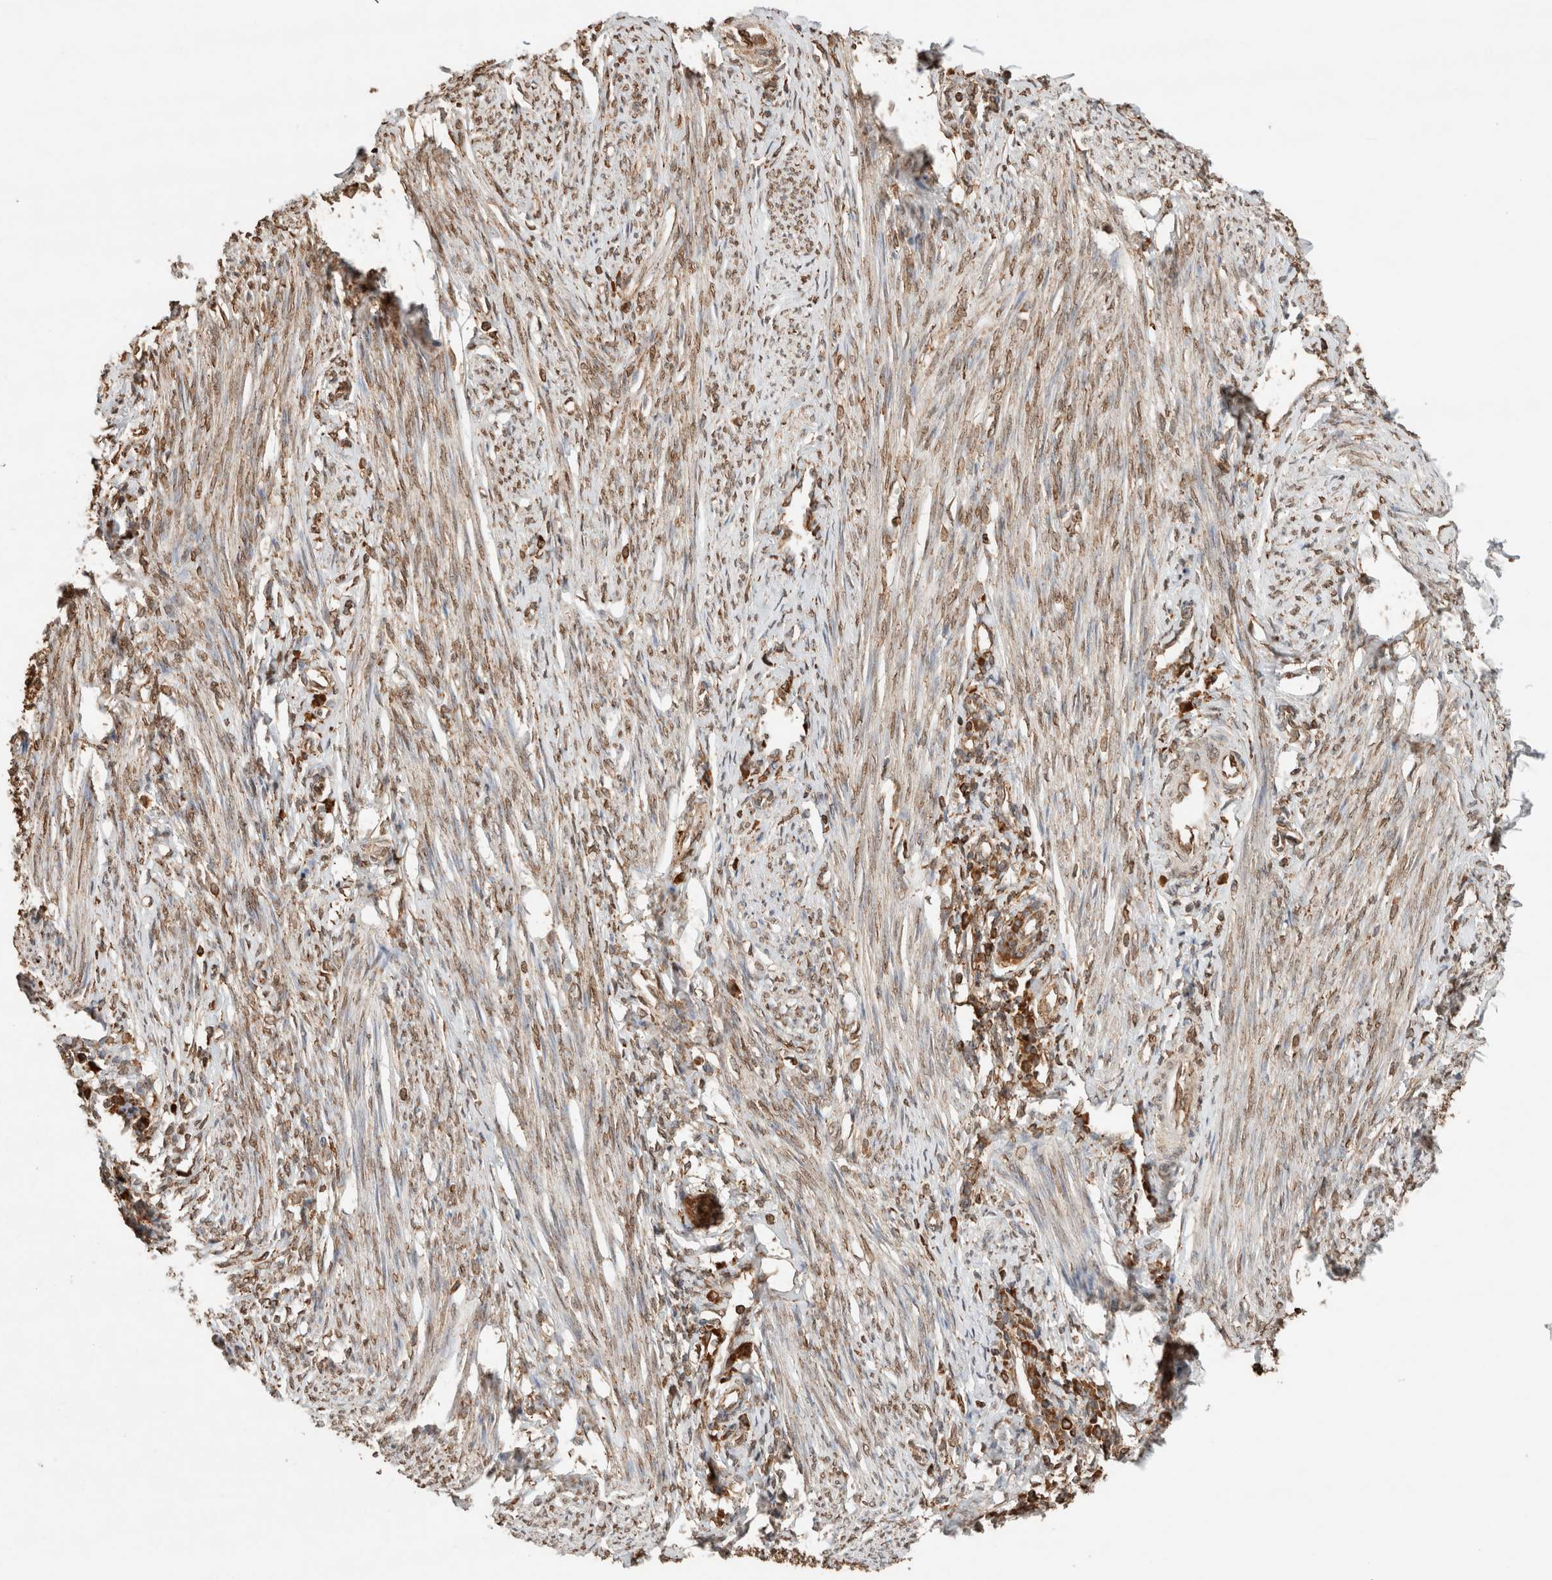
{"staining": {"intensity": "moderate", "quantity": "25%-75%", "location": "cytoplasmic/membranous"}, "tissue": "endometrium", "cell_type": "Cells in endometrial stroma", "image_type": "normal", "snomed": [{"axis": "morphology", "description": "Normal tissue, NOS"}, {"axis": "topography", "description": "Endometrium"}], "caption": "Immunohistochemical staining of benign endometrium reveals 25%-75% levels of moderate cytoplasmic/membranous protein expression in about 25%-75% of cells in endometrial stroma. The staining is performed using DAB (3,3'-diaminobenzidine) brown chromogen to label protein expression. The nuclei are counter-stained blue using hematoxylin.", "gene": "ERAP1", "patient": {"sex": "female", "age": 56}}